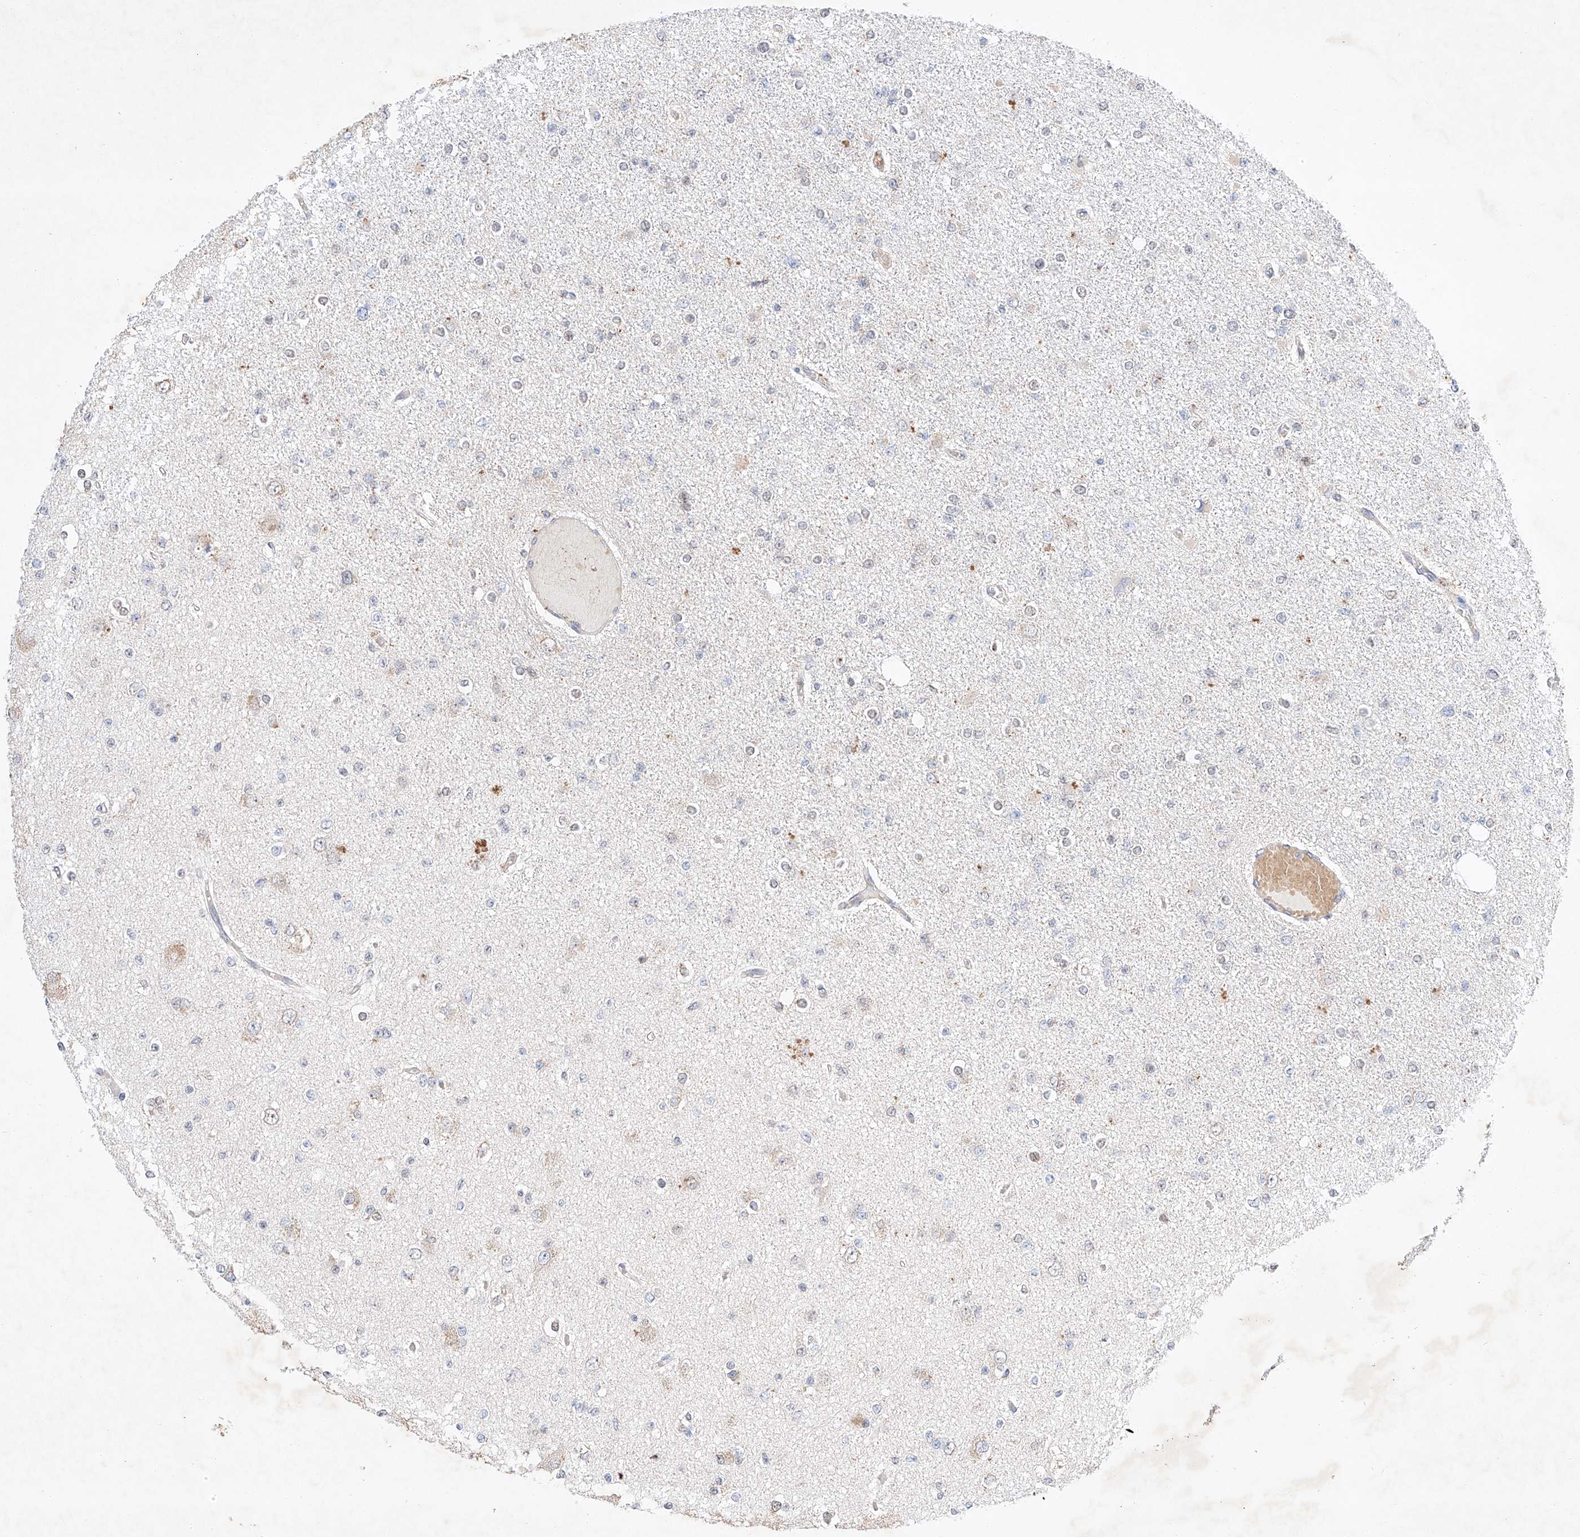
{"staining": {"intensity": "negative", "quantity": "none", "location": "none"}, "tissue": "glioma", "cell_type": "Tumor cells", "image_type": "cancer", "snomed": [{"axis": "morphology", "description": "Glioma, malignant, Low grade"}, {"axis": "topography", "description": "Brain"}], "caption": "Low-grade glioma (malignant) was stained to show a protein in brown. There is no significant expression in tumor cells.", "gene": "C6orf118", "patient": {"sex": "female", "age": 22}}